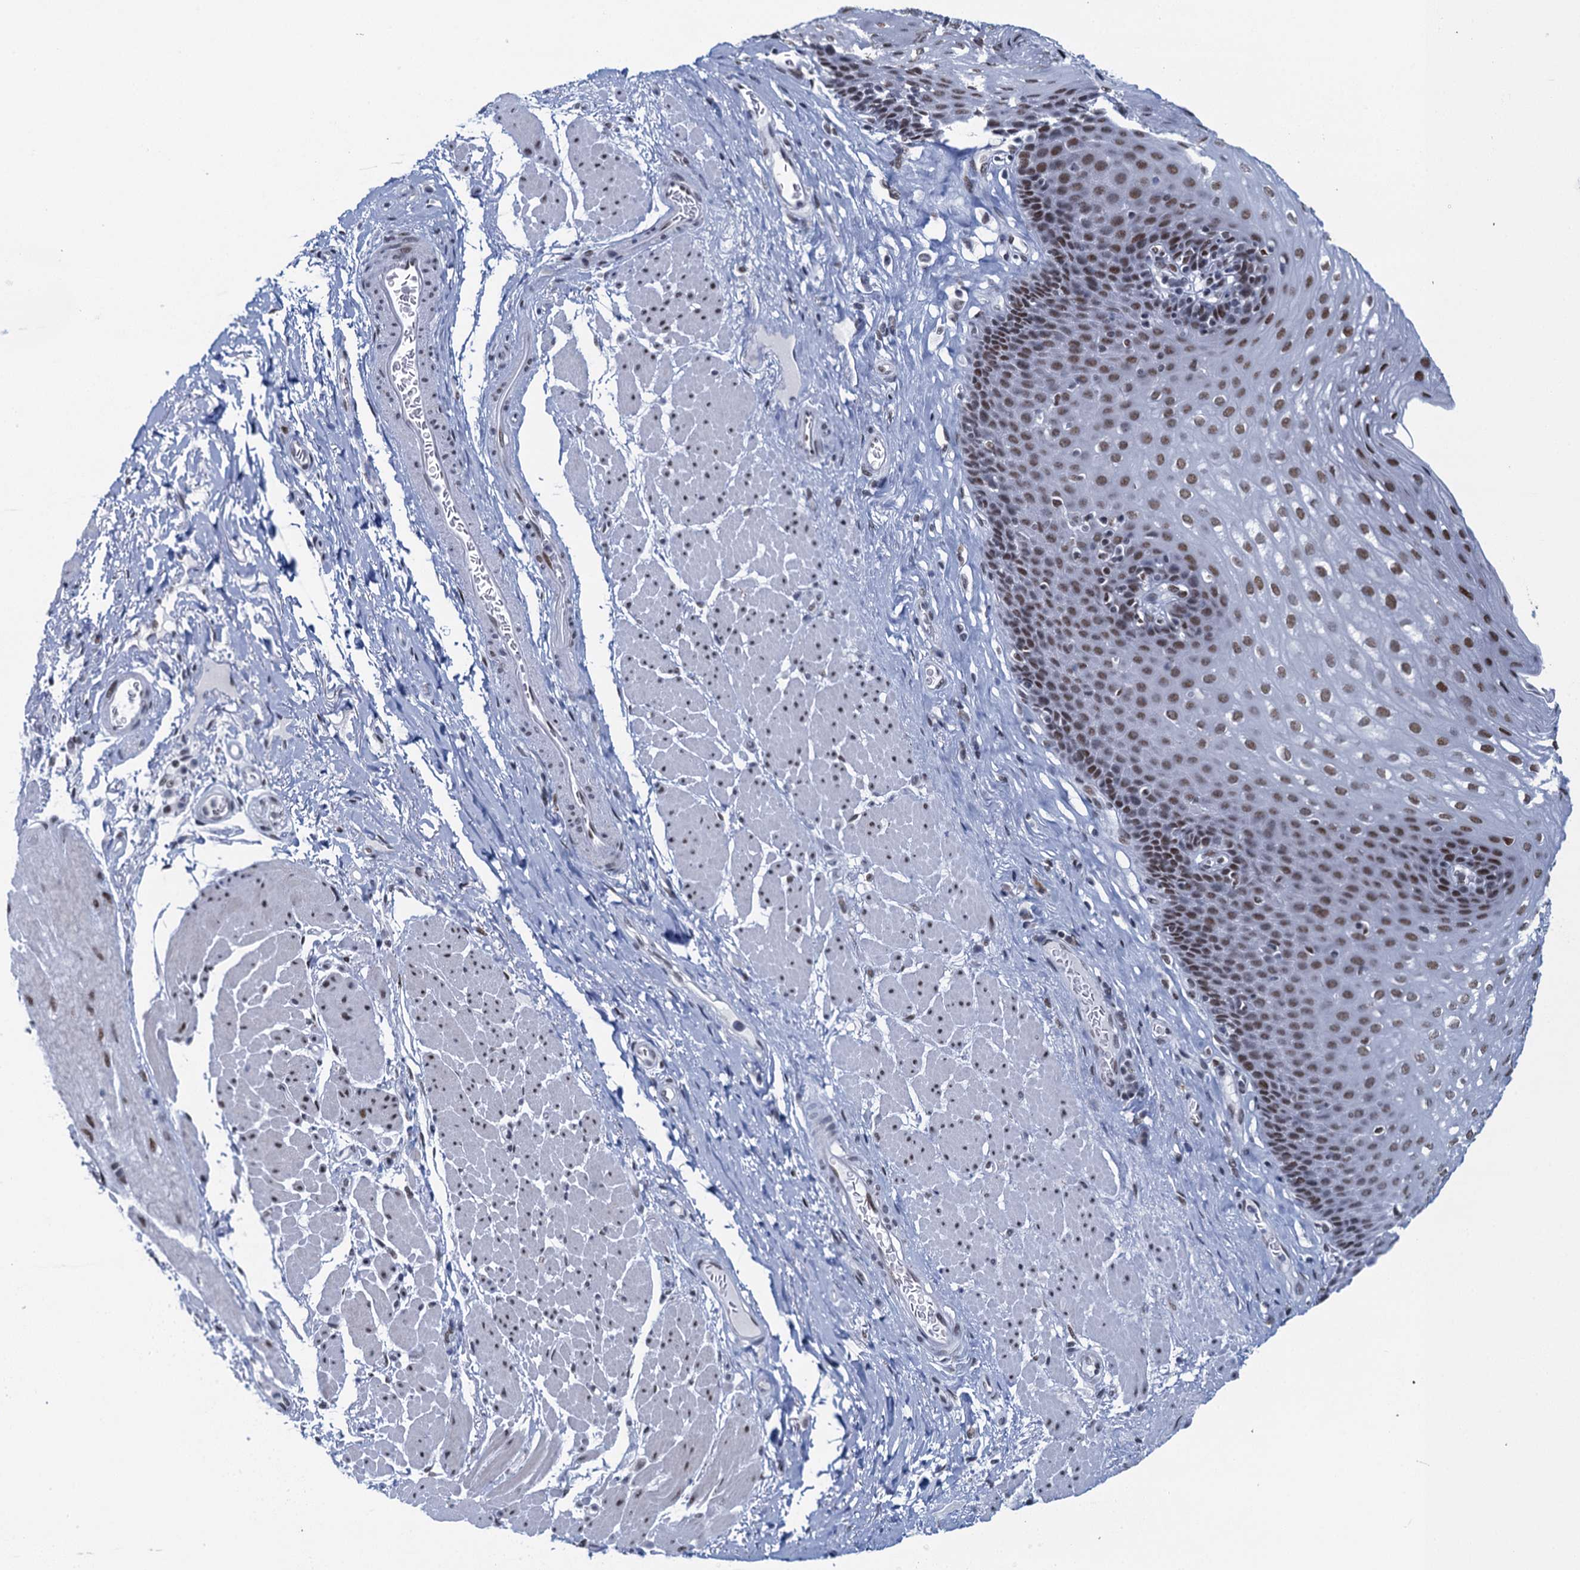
{"staining": {"intensity": "moderate", "quantity": ">75%", "location": "nuclear"}, "tissue": "esophagus", "cell_type": "Squamous epithelial cells", "image_type": "normal", "snomed": [{"axis": "morphology", "description": "Normal tissue, NOS"}, {"axis": "topography", "description": "Esophagus"}], "caption": "The histopathology image demonstrates staining of benign esophagus, revealing moderate nuclear protein expression (brown color) within squamous epithelial cells.", "gene": "HNRNPUL2", "patient": {"sex": "female", "age": 66}}